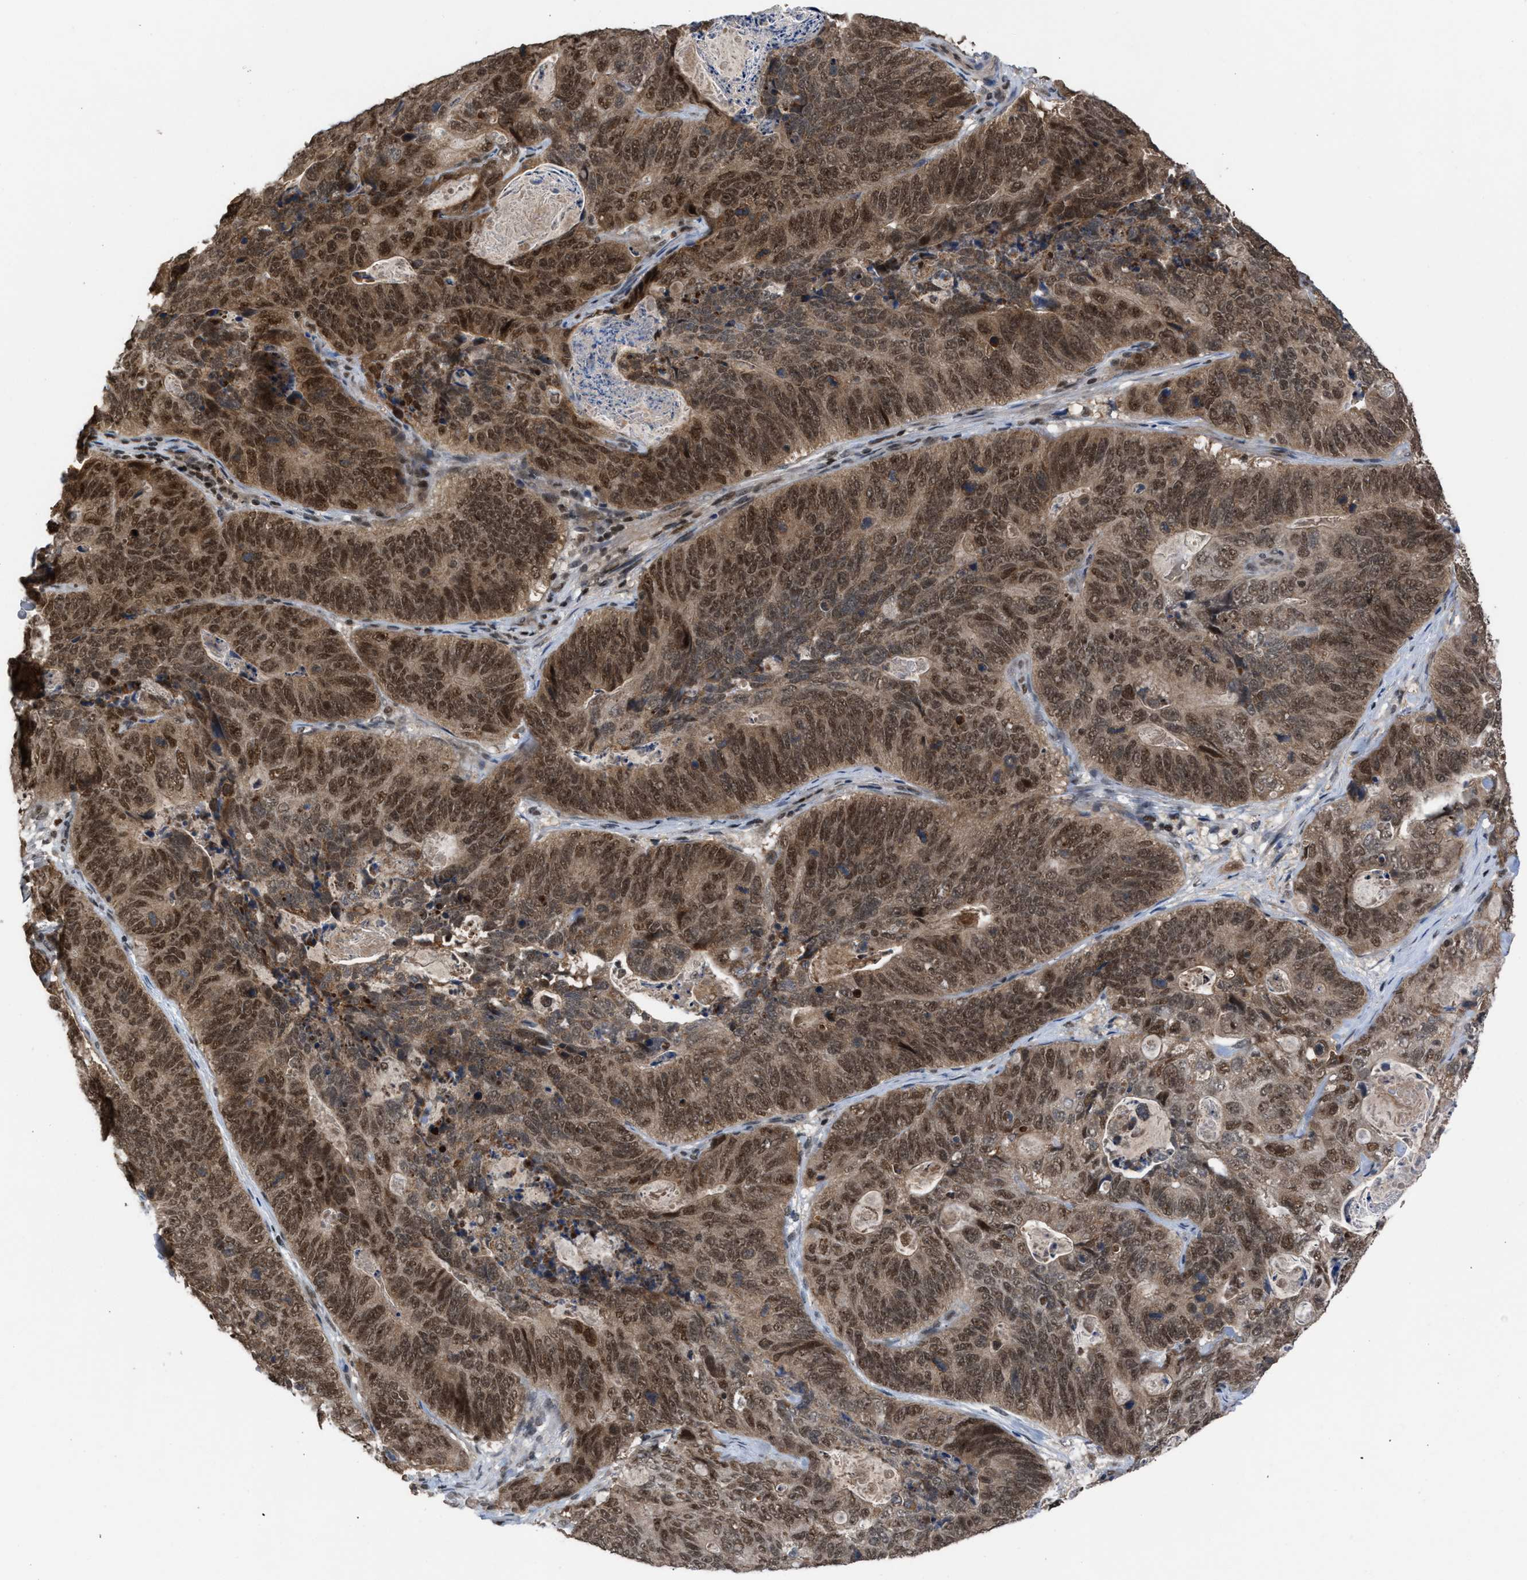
{"staining": {"intensity": "moderate", "quantity": ">75%", "location": "cytoplasmic/membranous,nuclear"}, "tissue": "stomach cancer", "cell_type": "Tumor cells", "image_type": "cancer", "snomed": [{"axis": "morphology", "description": "Normal tissue, NOS"}, {"axis": "morphology", "description": "Adenocarcinoma, NOS"}, {"axis": "topography", "description": "Stomach"}], "caption": "A histopathology image showing moderate cytoplasmic/membranous and nuclear expression in about >75% of tumor cells in stomach cancer (adenocarcinoma), as visualized by brown immunohistochemical staining.", "gene": "C9orf78", "patient": {"sex": "female", "age": 89}}